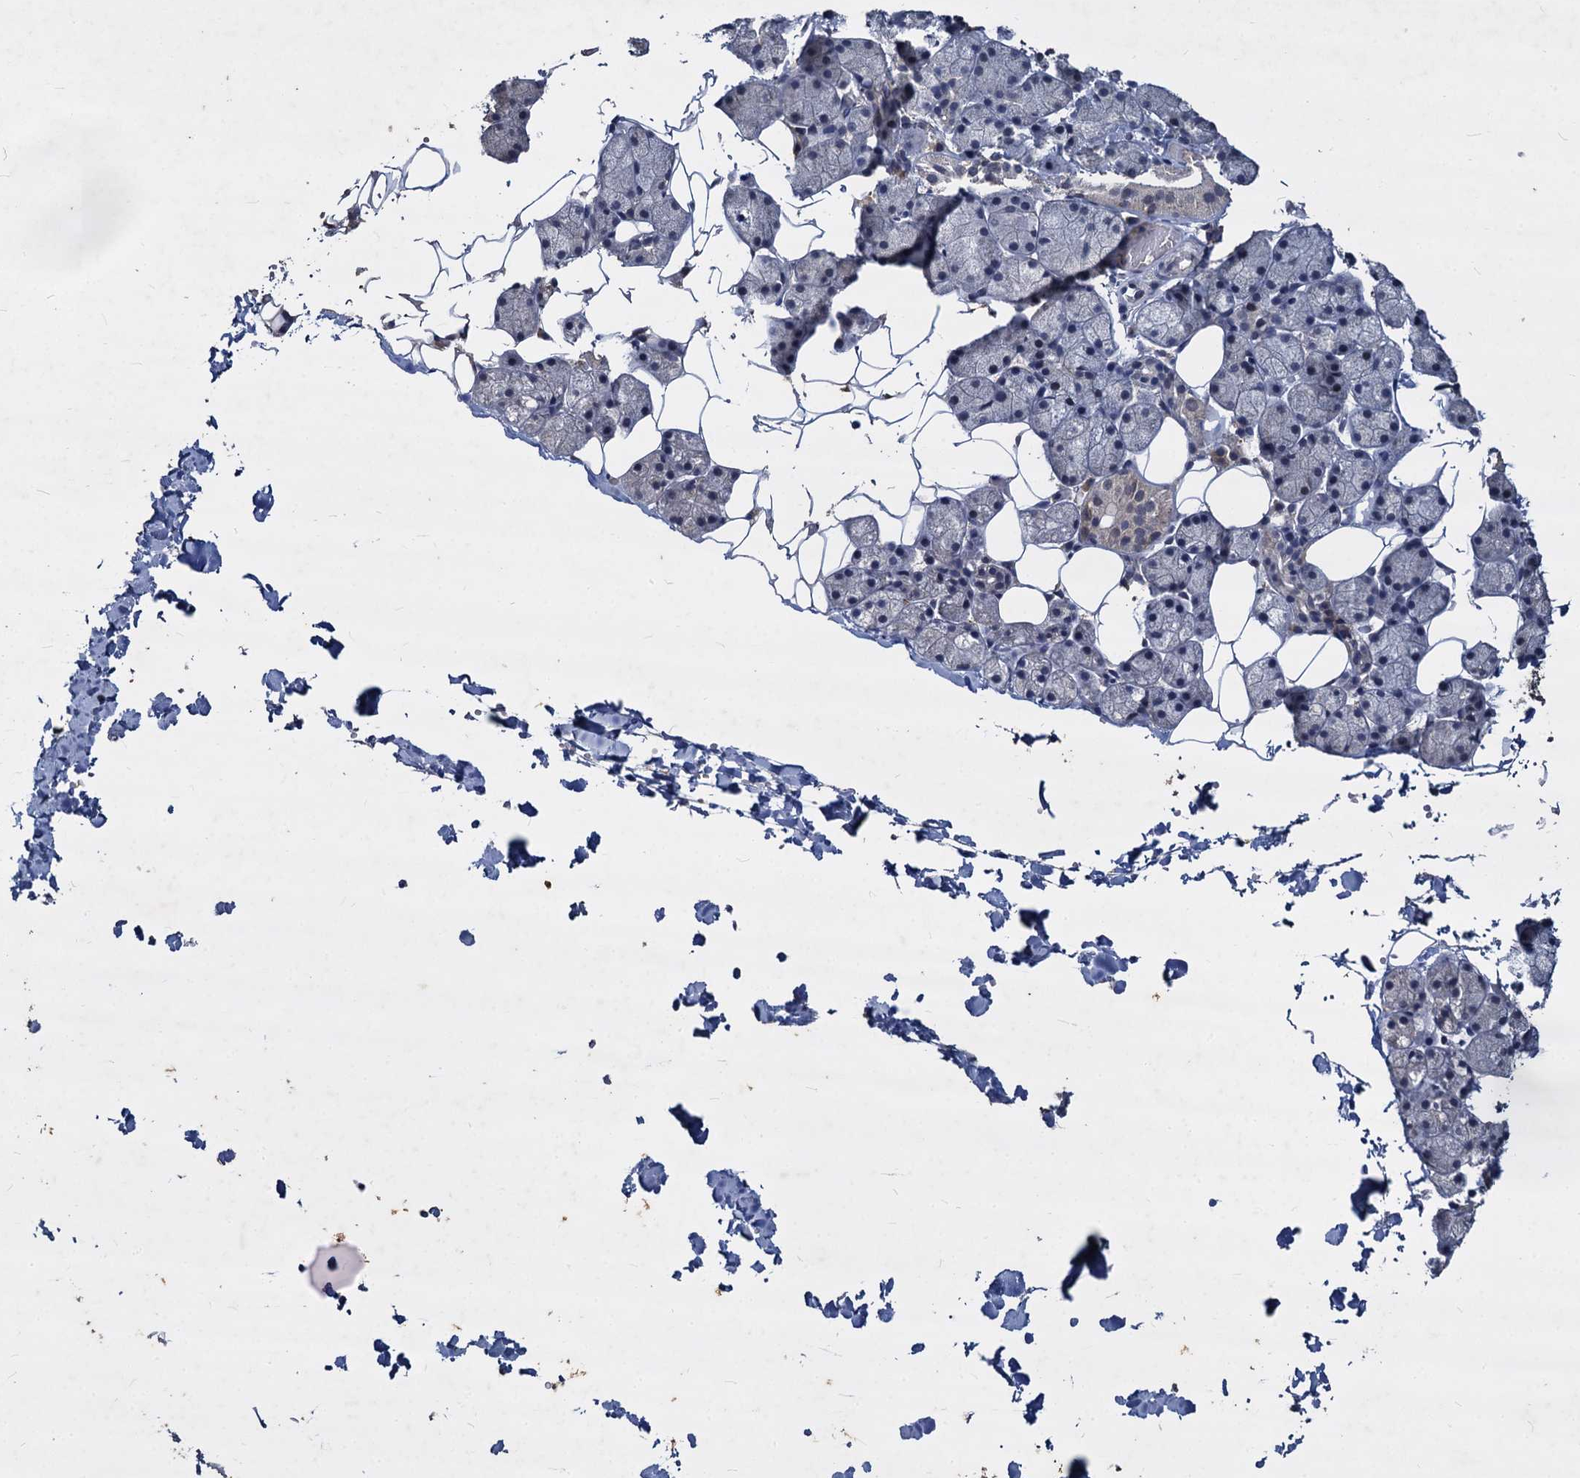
{"staining": {"intensity": "strong", "quantity": "<25%", "location": "cytoplasmic/membranous"}, "tissue": "salivary gland", "cell_type": "Glandular cells", "image_type": "normal", "snomed": [{"axis": "morphology", "description": "Normal tissue, NOS"}, {"axis": "topography", "description": "Salivary gland"}], "caption": "Immunohistochemical staining of unremarkable human salivary gland shows strong cytoplasmic/membranous protein positivity in about <25% of glandular cells. The staining is performed using DAB (3,3'-diaminobenzidine) brown chromogen to label protein expression. The nuclei are counter-stained blue using hematoxylin.", "gene": "CCDC184", "patient": {"sex": "female", "age": 33}}